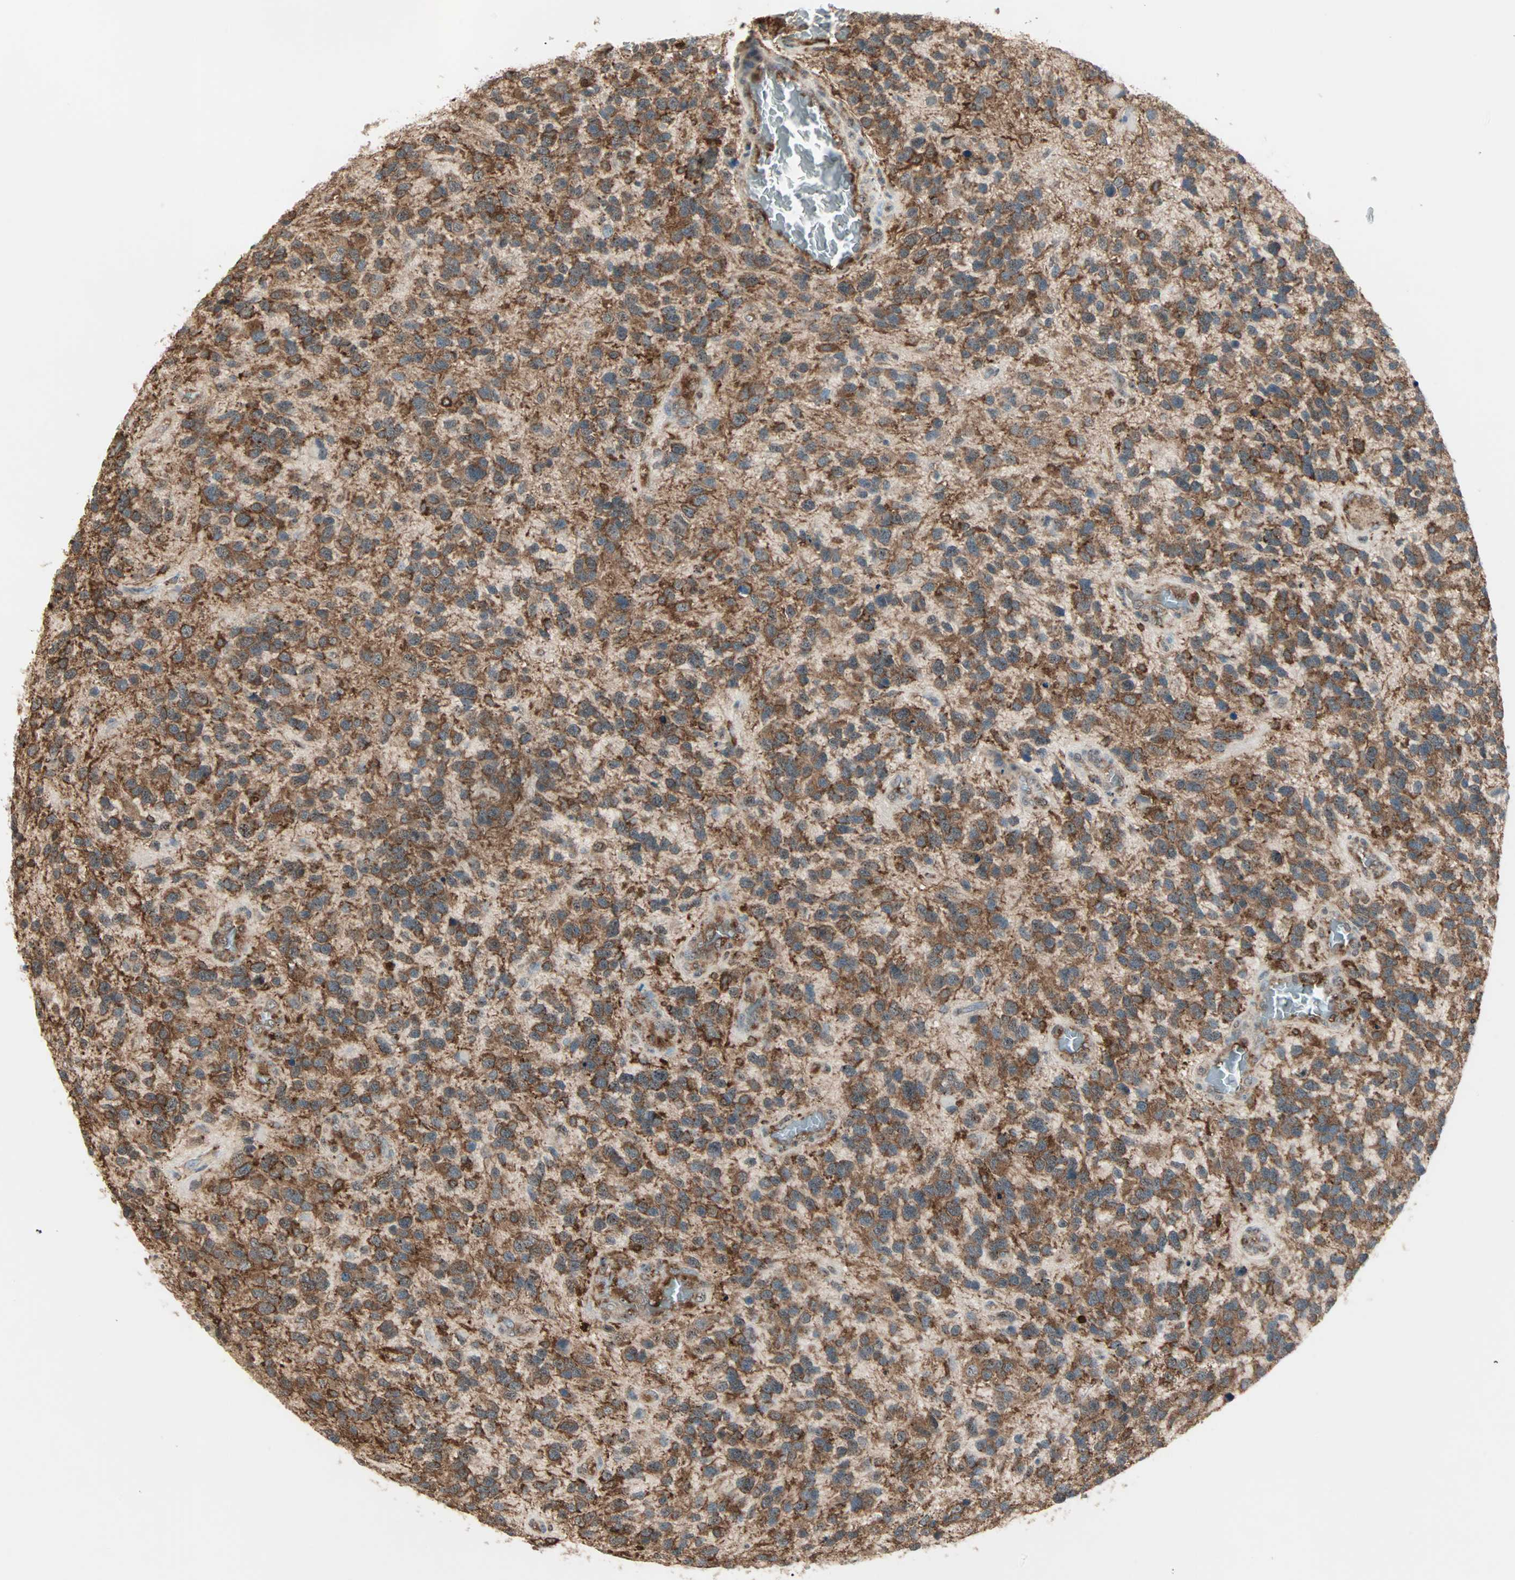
{"staining": {"intensity": "strong", "quantity": ">75%", "location": "cytoplasmic/membranous"}, "tissue": "glioma", "cell_type": "Tumor cells", "image_type": "cancer", "snomed": [{"axis": "morphology", "description": "Glioma, malignant, High grade"}, {"axis": "topography", "description": "Brain"}], "caption": "DAB immunohistochemical staining of glioma demonstrates strong cytoplasmic/membranous protein positivity in about >75% of tumor cells.", "gene": "MMP3", "patient": {"sex": "female", "age": 58}}